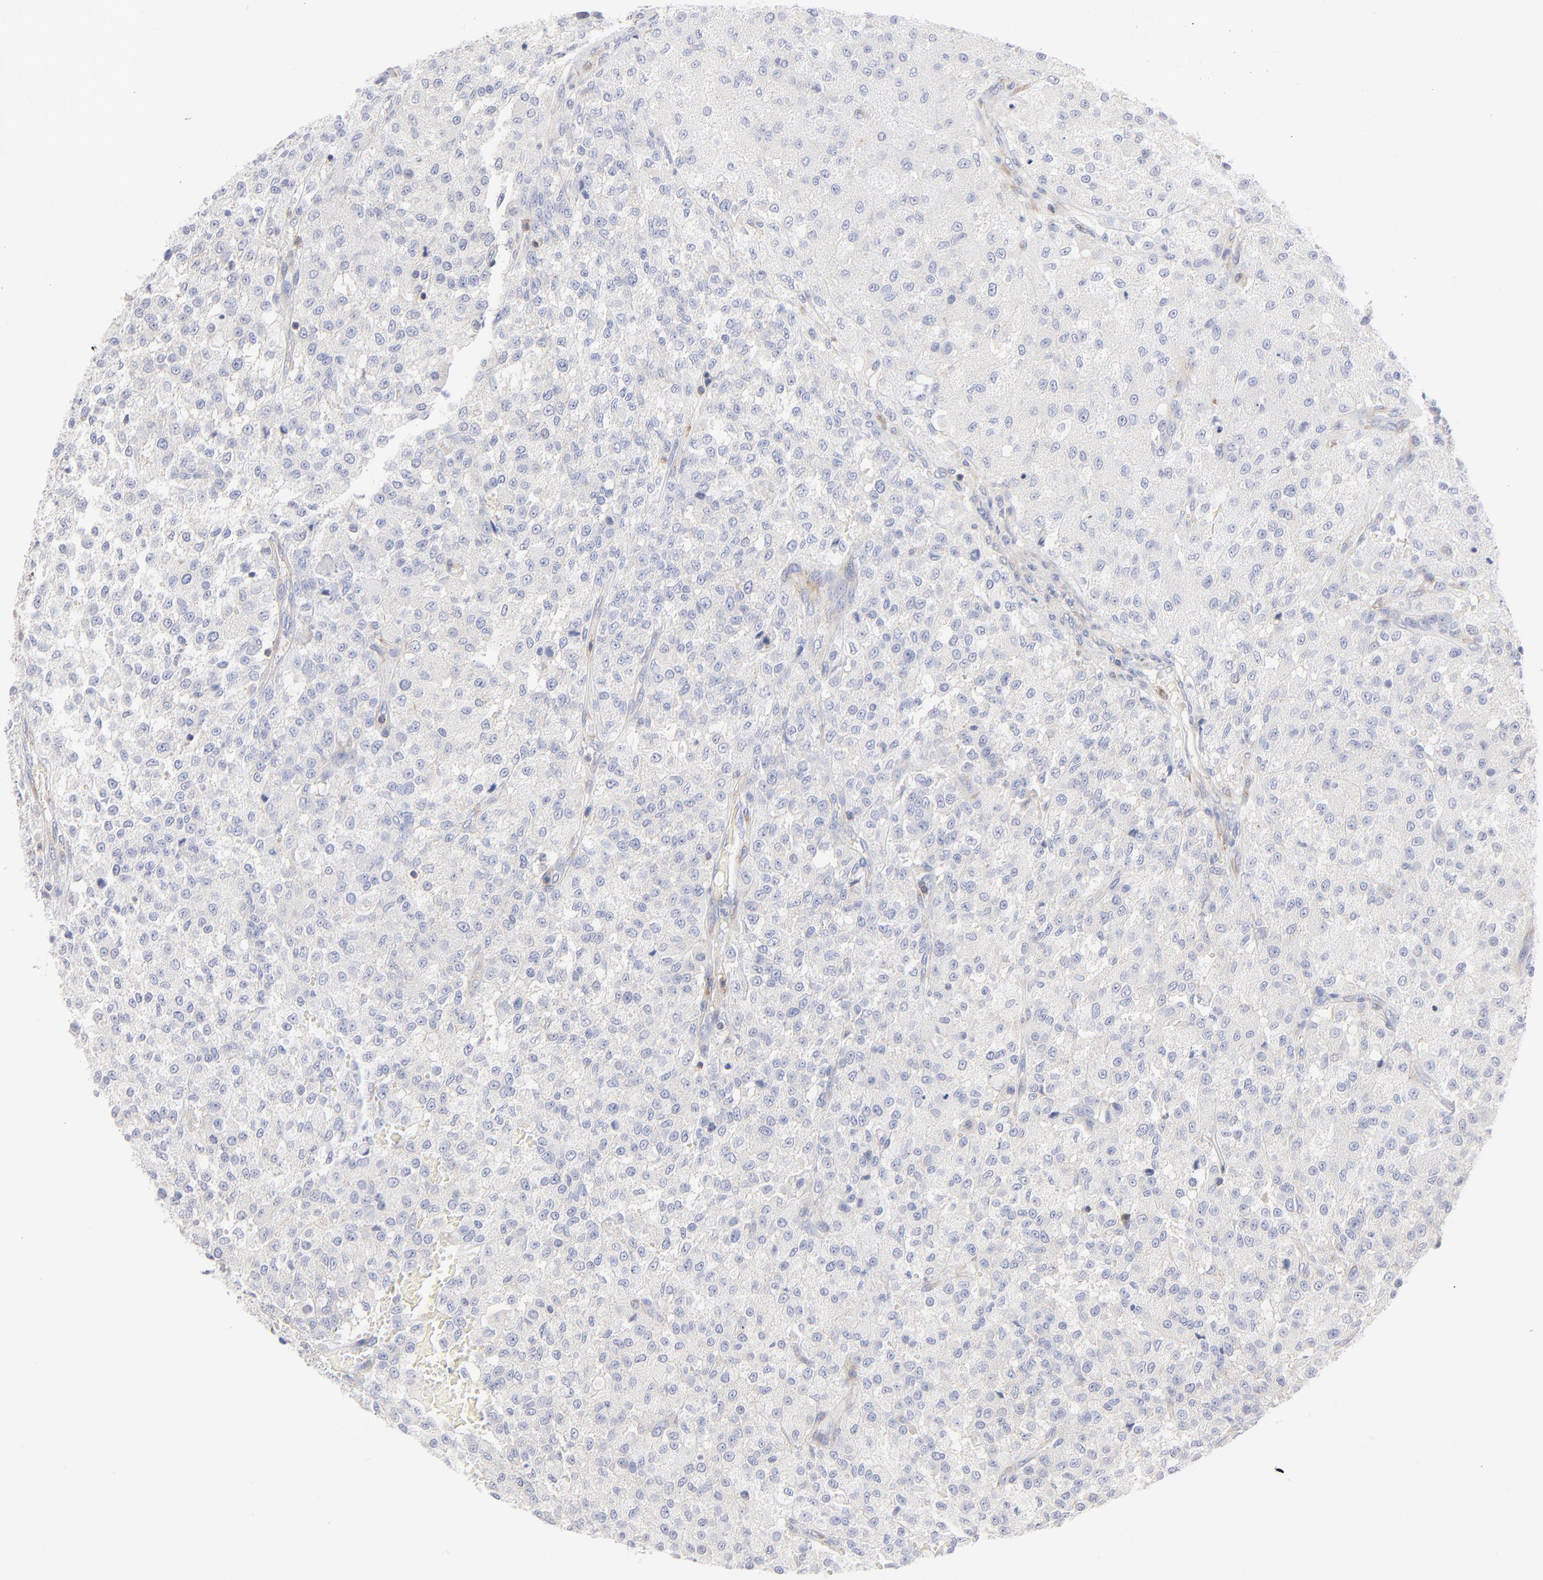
{"staining": {"intensity": "negative", "quantity": "none", "location": "none"}, "tissue": "testis cancer", "cell_type": "Tumor cells", "image_type": "cancer", "snomed": [{"axis": "morphology", "description": "Seminoma, NOS"}, {"axis": "topography", "description": "Testis"}], "caption": "A high-resolution image shows IHC staining of testis cancer (seminoma), which demonstrates no significant staining in tumor cells.", "gene": "SEPTIN6", "patient": {"sex": "male", "age": 59}}